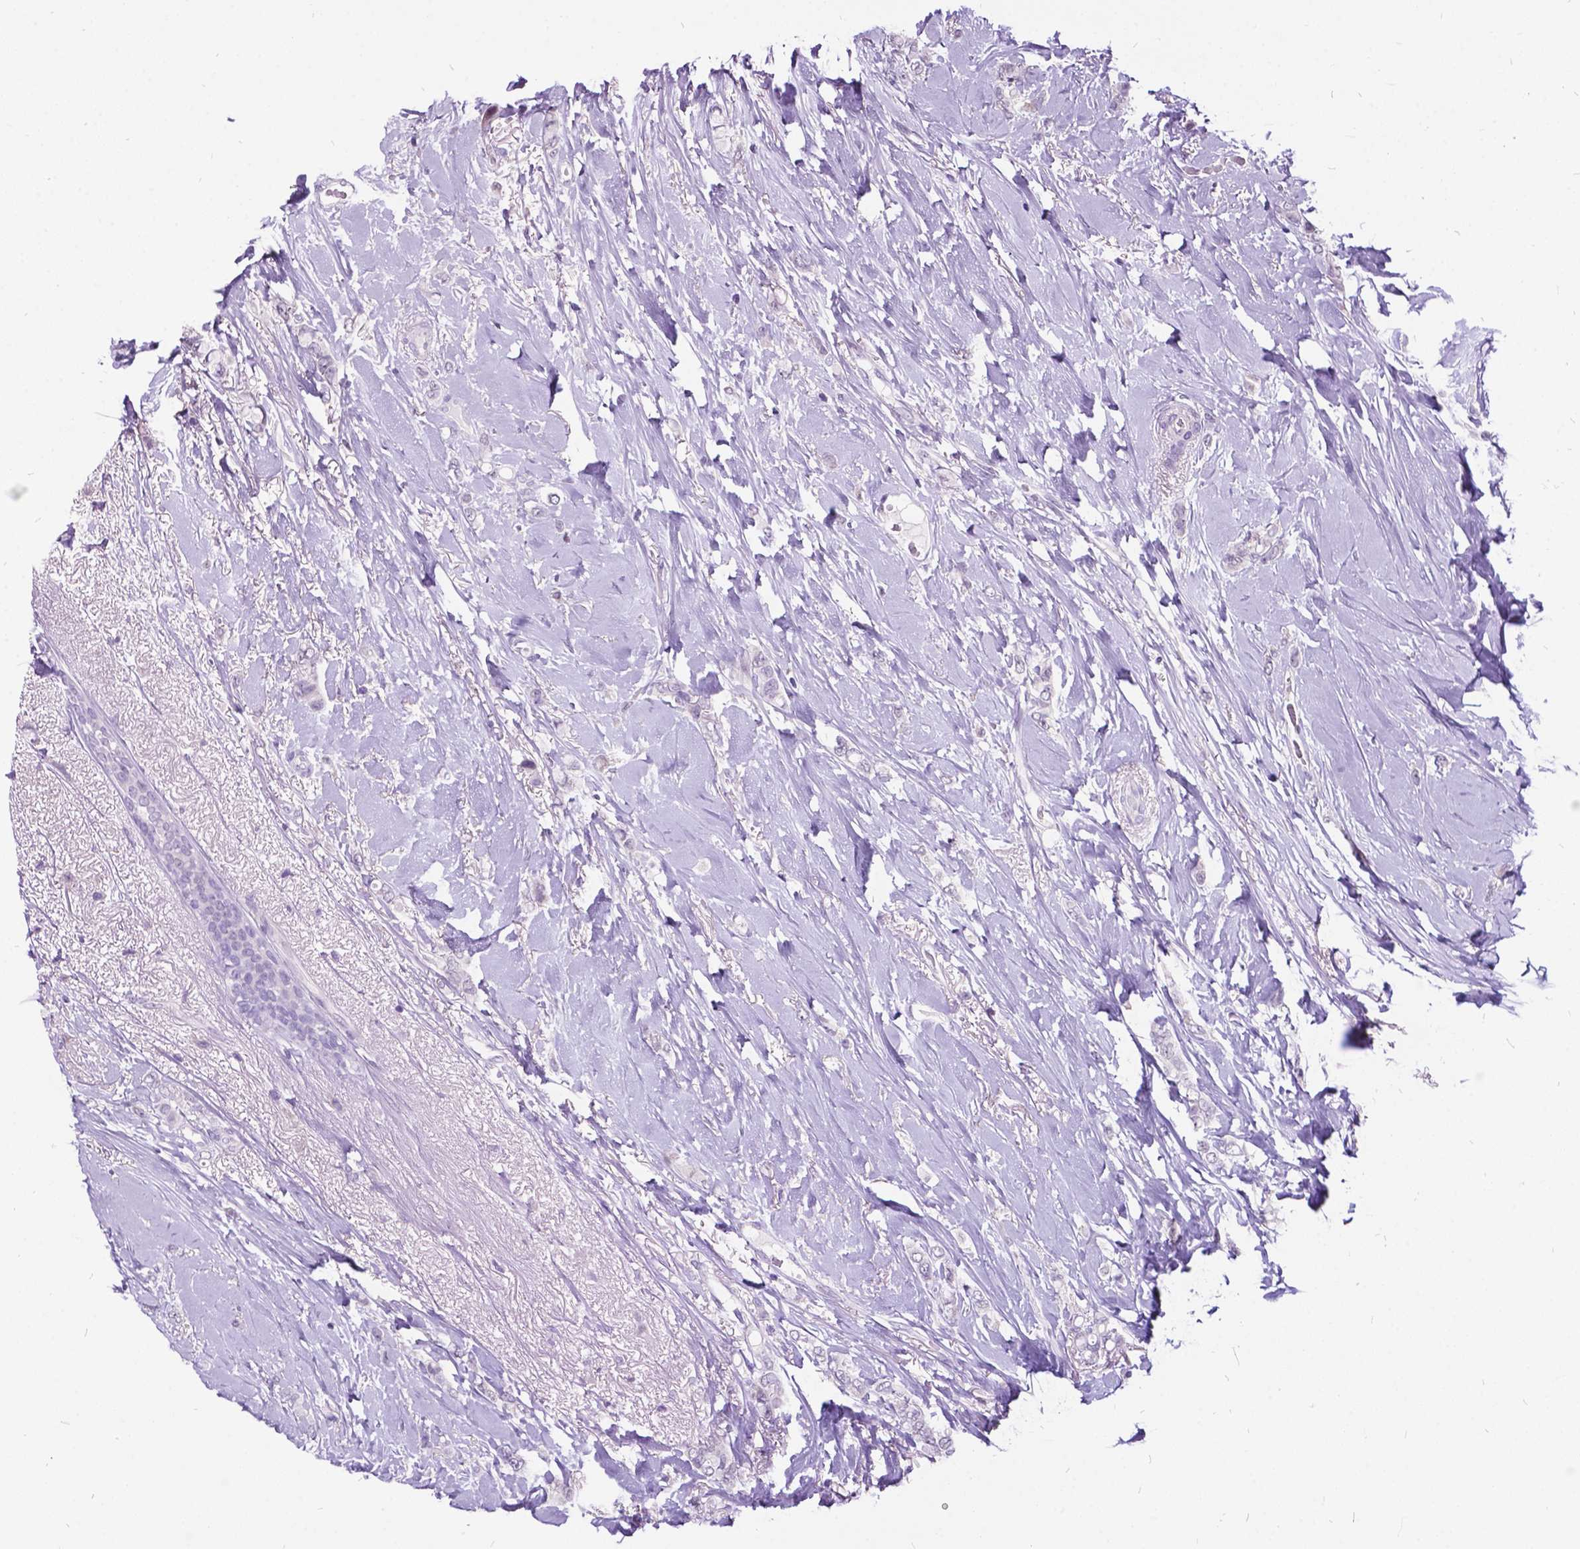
{"staining": {"intensity": "negative", "quantity": "none", "location": "none"}, "tissue": "breast cancer", "cell_type": "Tumor cells", "image_type": "cancer", "snomed": [{"axis": "morphology", "description": "Lobular carcinoma"}, {"axis": "topography", "description": "Breast"}], "caption": "A photomicrograph of human breast cancer is negative for staining in tumor cells.", "gene": "DPF3", "patient": {"sex": "female", "age": 66}}